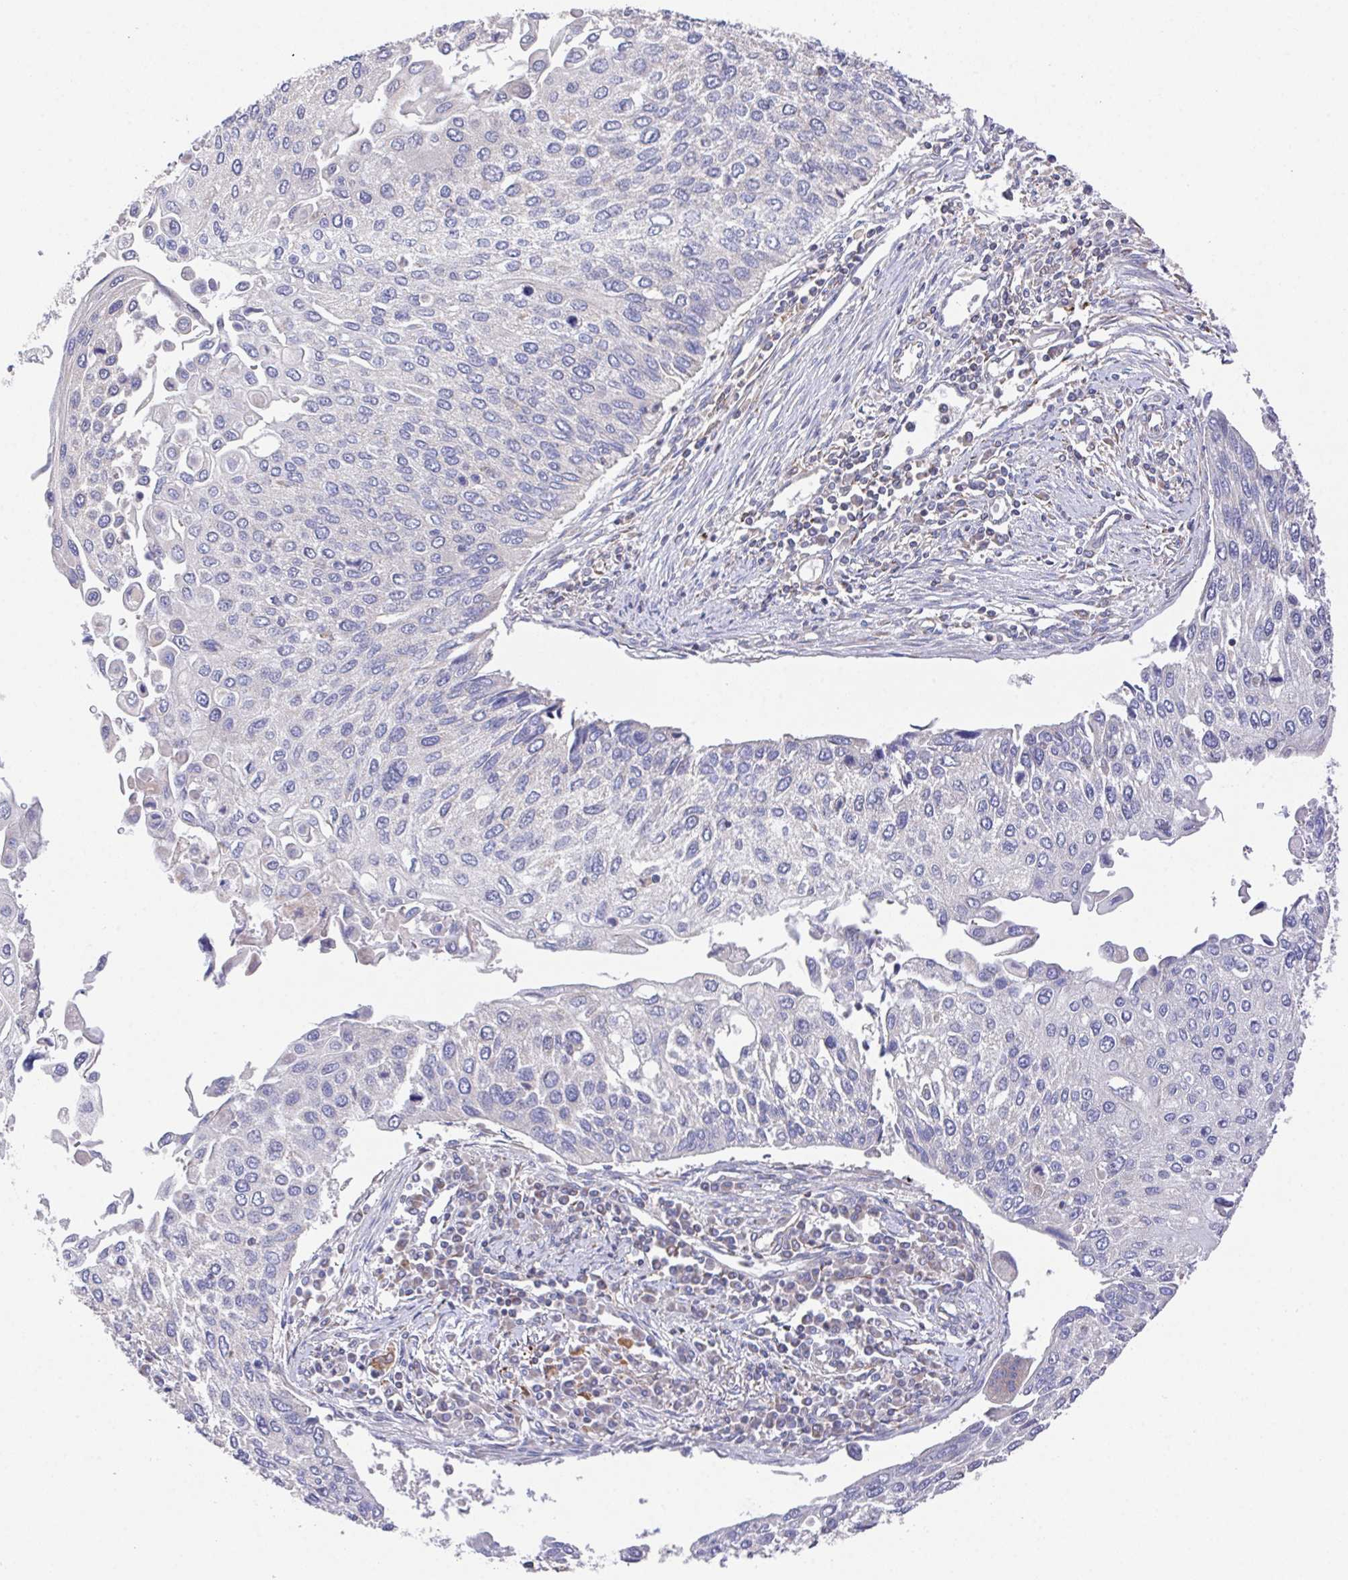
{"staining": {"intensity": "negative", "quantity": "none", "location": "none"}, "tissue": "lung cancer", "cell_type": "Tumor cells", "image_type": "cancer", "snomed": [{"axis": "morphology", "description": "Squamous cell carcinoma, NOS"}, {"axis": "morphology", "description": "Squamous cell carcinoma, metastatic, NOS"}, {"axis": "topography", "description": "Lung"}], "caption": "A high-resolution photomicrograph shows immunohistochemistry (IHC) staining of lung metastatic squamous cell carcinoma, which displays no significant staining in tumor cells.", "gene": "FAM241A", "patient": {"sex": "male", "age": 63}}